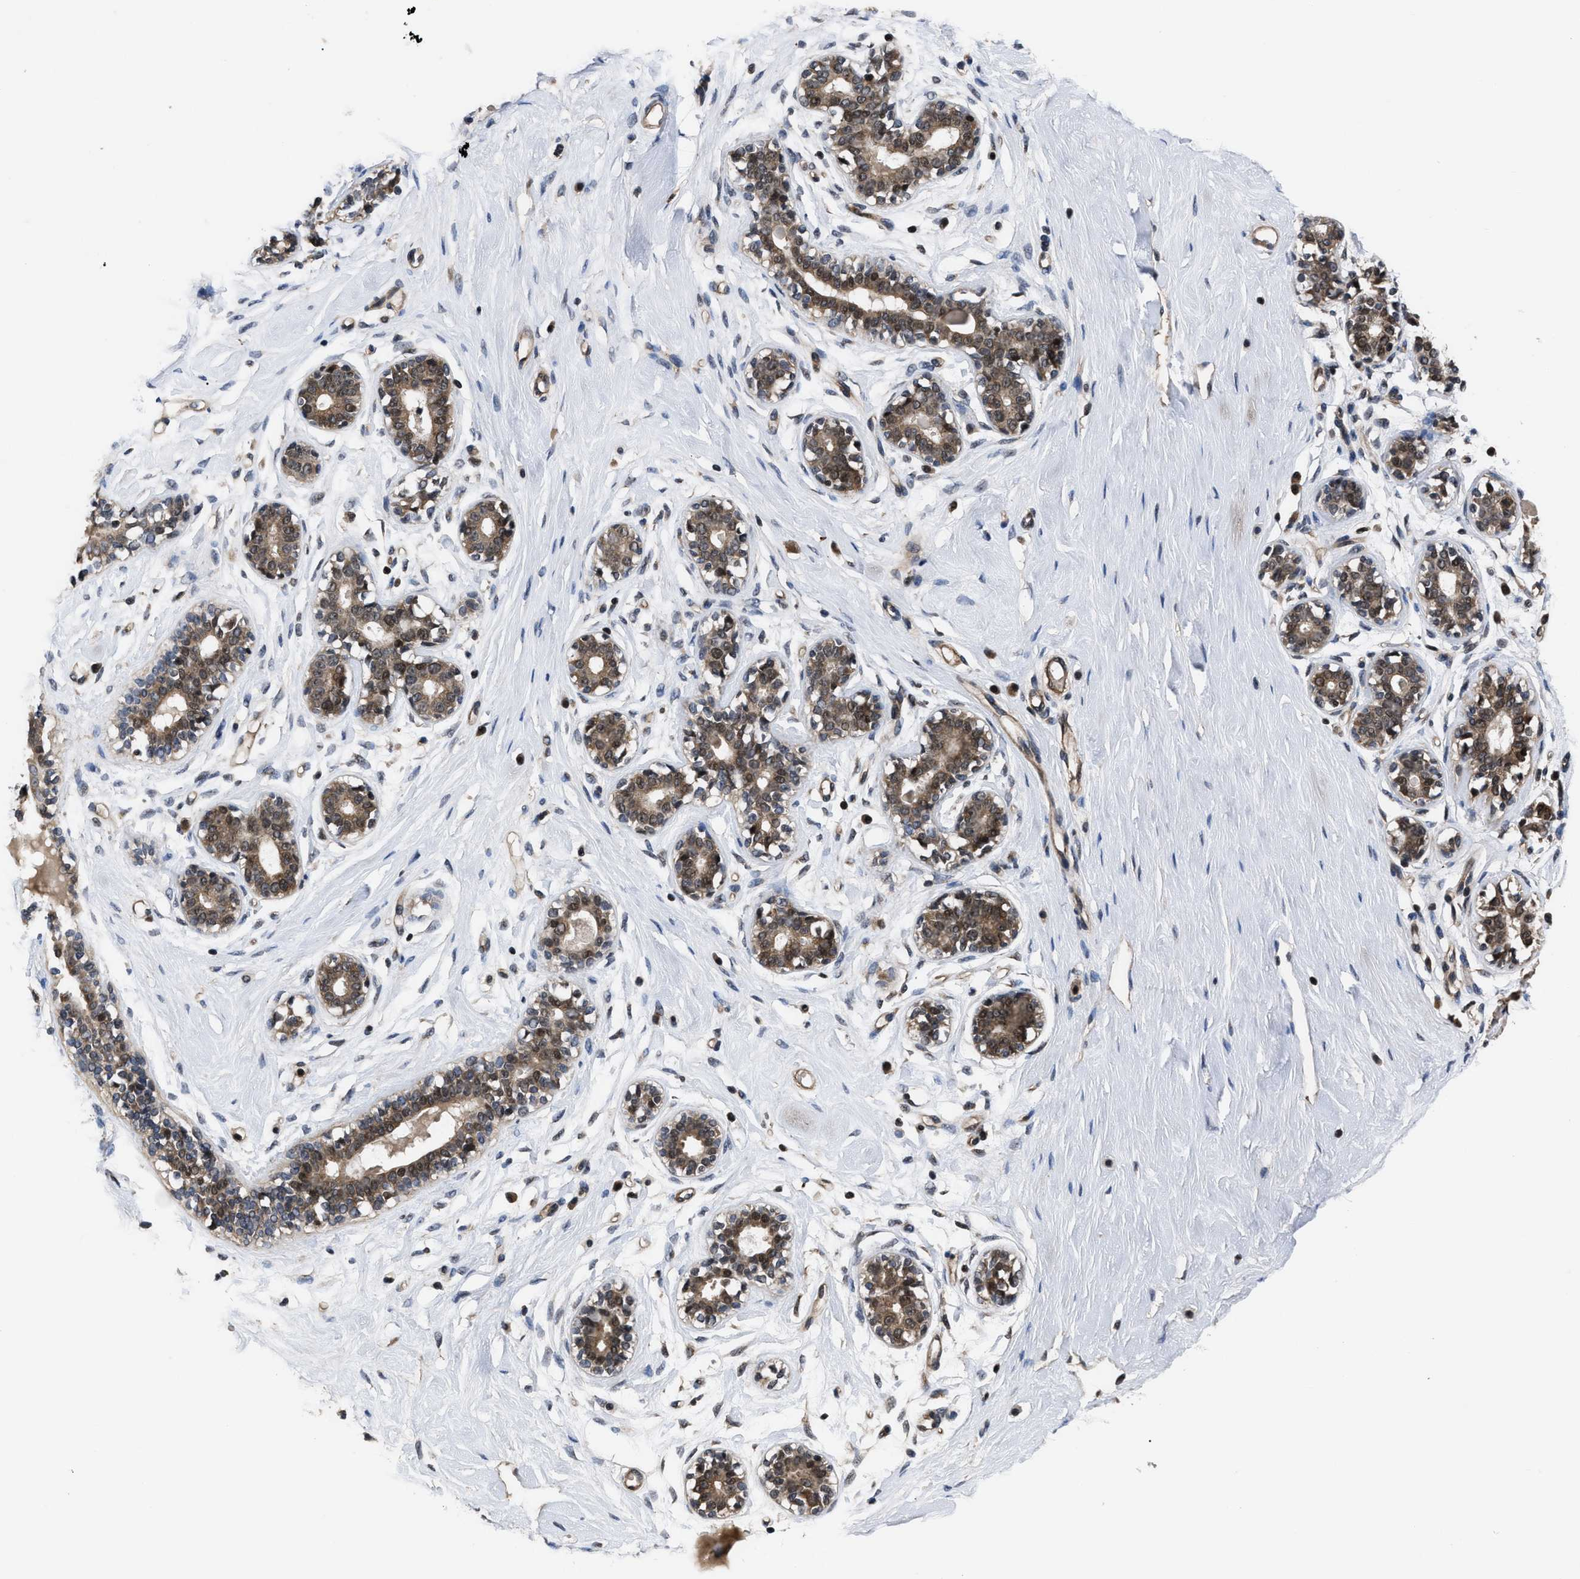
{"staining": {"intensity": "weak", "quantity": "25%-75%", "location": "cytoplasmic/membranous"}, "tissue": "breast", "cell_type": "Adipocytes", "image_type": "normal", "snomed": [{"axis": "morphology", "description": "Normal tissue, NOS"}, {"axis": "topography", "description": "Breast"}], "caption": "The histopathology image reveals staining of unremarkable breast, revealing weak cytoplasmic/membranous protein positivity (brown color) within adipocytes. (IHC, brightfield microscopy, high magnification).", "gene": "DNAJC14", "patient": {"sex": "female", "age": 23}}